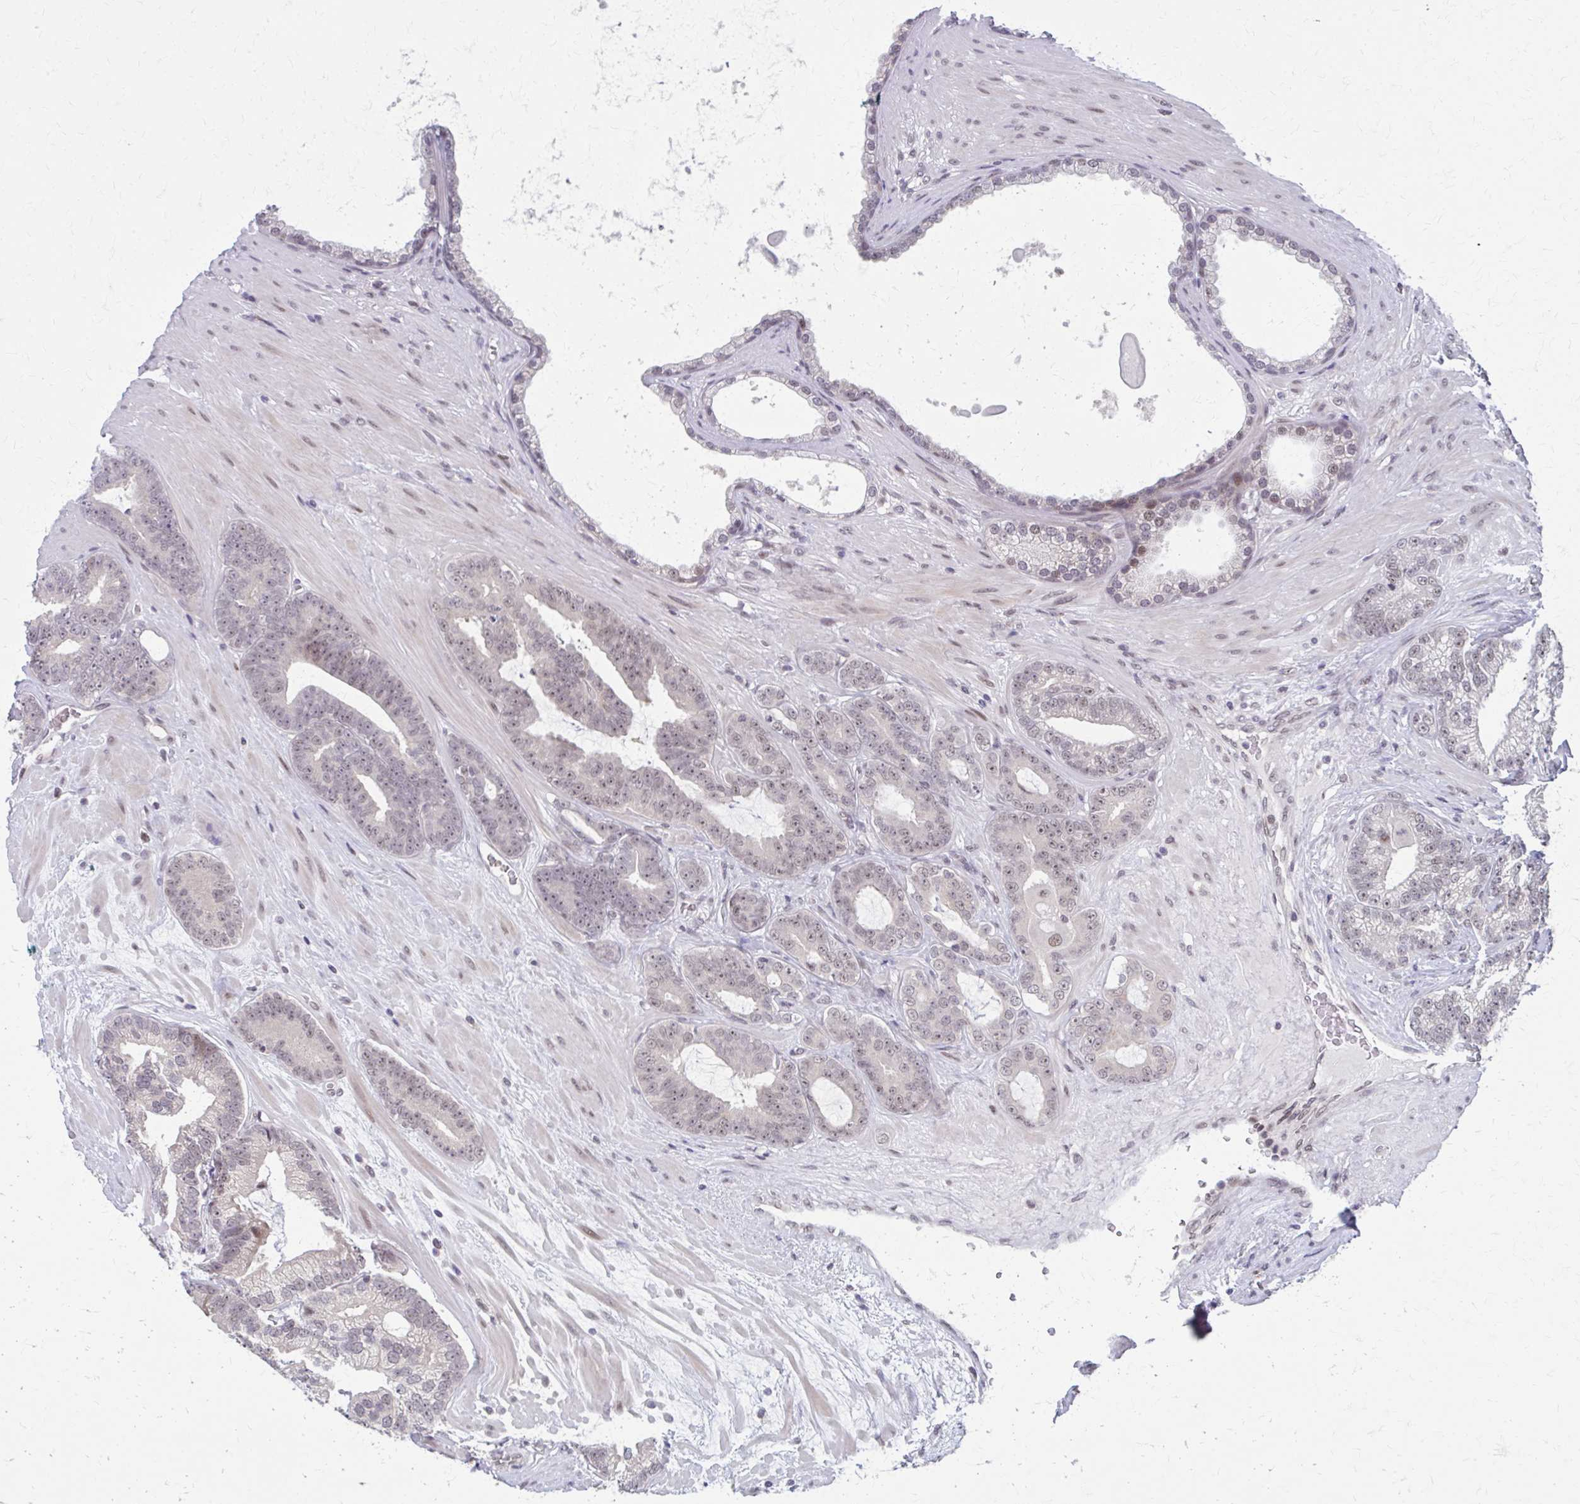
{"staining": {"intensity": "weak", "quantity": ">75%", "location": "nuclear"}, "tissue": "prostate cancer", "cell_type": "Tumor cells", "image_type": "cancer", "snomed": [{"axis": "morphology", "description": "Adenocarcinoma, Low grade"}, {"axis": "topography", "description": "Prostate"}], "caption": "Human prostate cancer stained for a protein (brown) demonstrates weak nuclear positive staining in about >75% of tumor cells.", "gene": "SETBP1", "patient": {"sex": "male", "age": 61}}